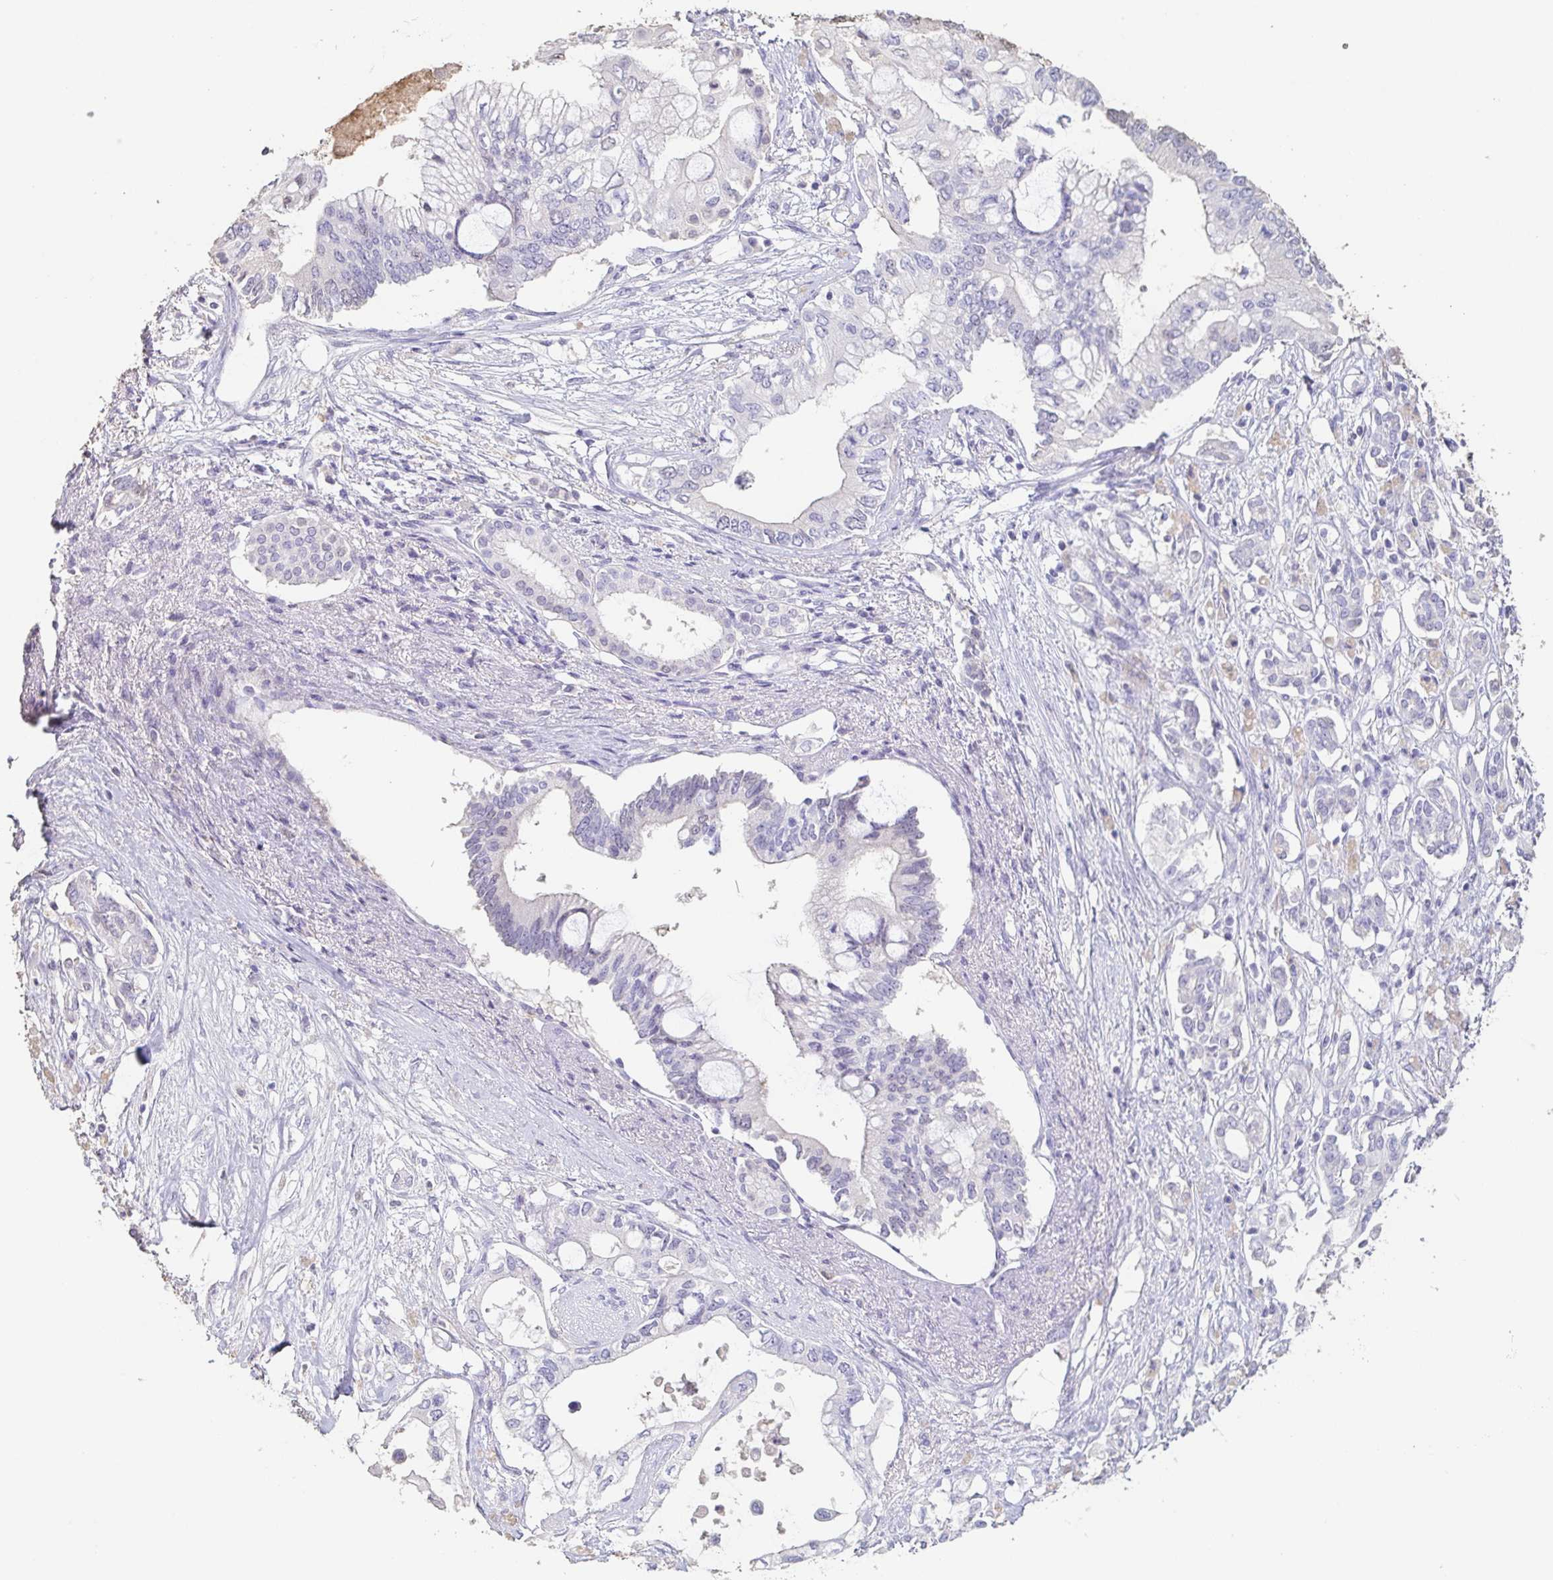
{"staining": {"intensity": "negative", "quantity": "none", "location": "none"}, "tissue": "pancreatic cancer", "cell_type": "Tumor cells", "image_type": "cancer", "snomed": [{"axis": "morphology", "description": "Adenocarcinoma, NOS"}, {"axis": "topography", "description": "Pancreas"}], "caption": "Human pancreatic cancer (adenocarcinoma) stained for a protein using IHC exhibits no positivity in tumor cells.", "gene": "BPIFA2", "patient": {"sex": "female", "age": 63}}